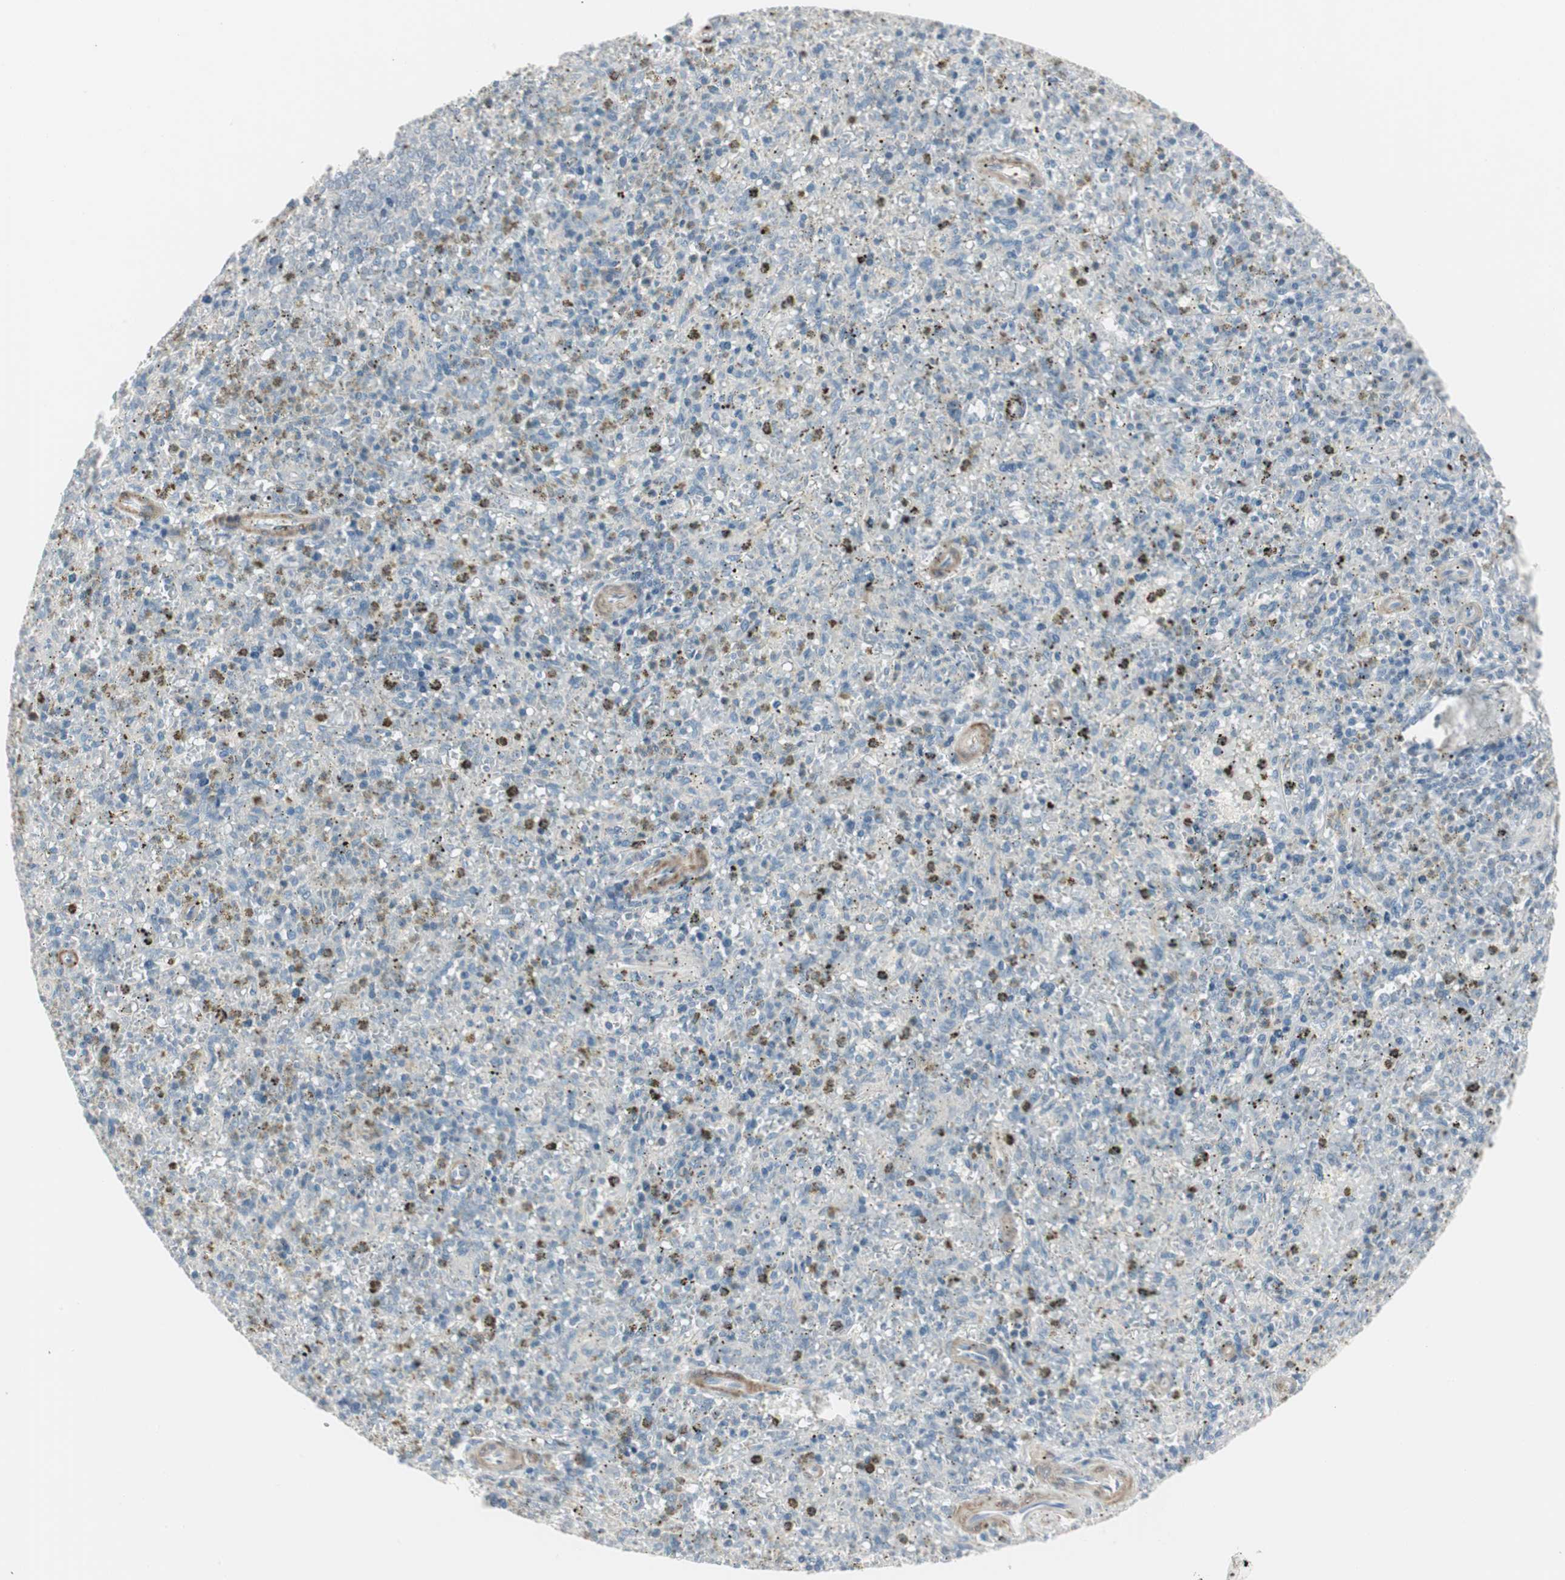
{"staining": {"intensity": "negative", "quantity": "none", "location": "none"}, "tissue": "spleen", "cell_type": "Cells in red pulp", "image_type": "normal", "snomed": [{"axis": "morphology", "description": "Normal tissue, NOS"}, {"axis": "topography", "description": "Spleen"}], "caption": "DAB (3,3'-diaminobenzidine) immunohistochemical staining of benign spleen exhibits no significant positivity in cells in red pulp.", "gene": "DMPK", "patient": {"sex": "male", "age": 72}}